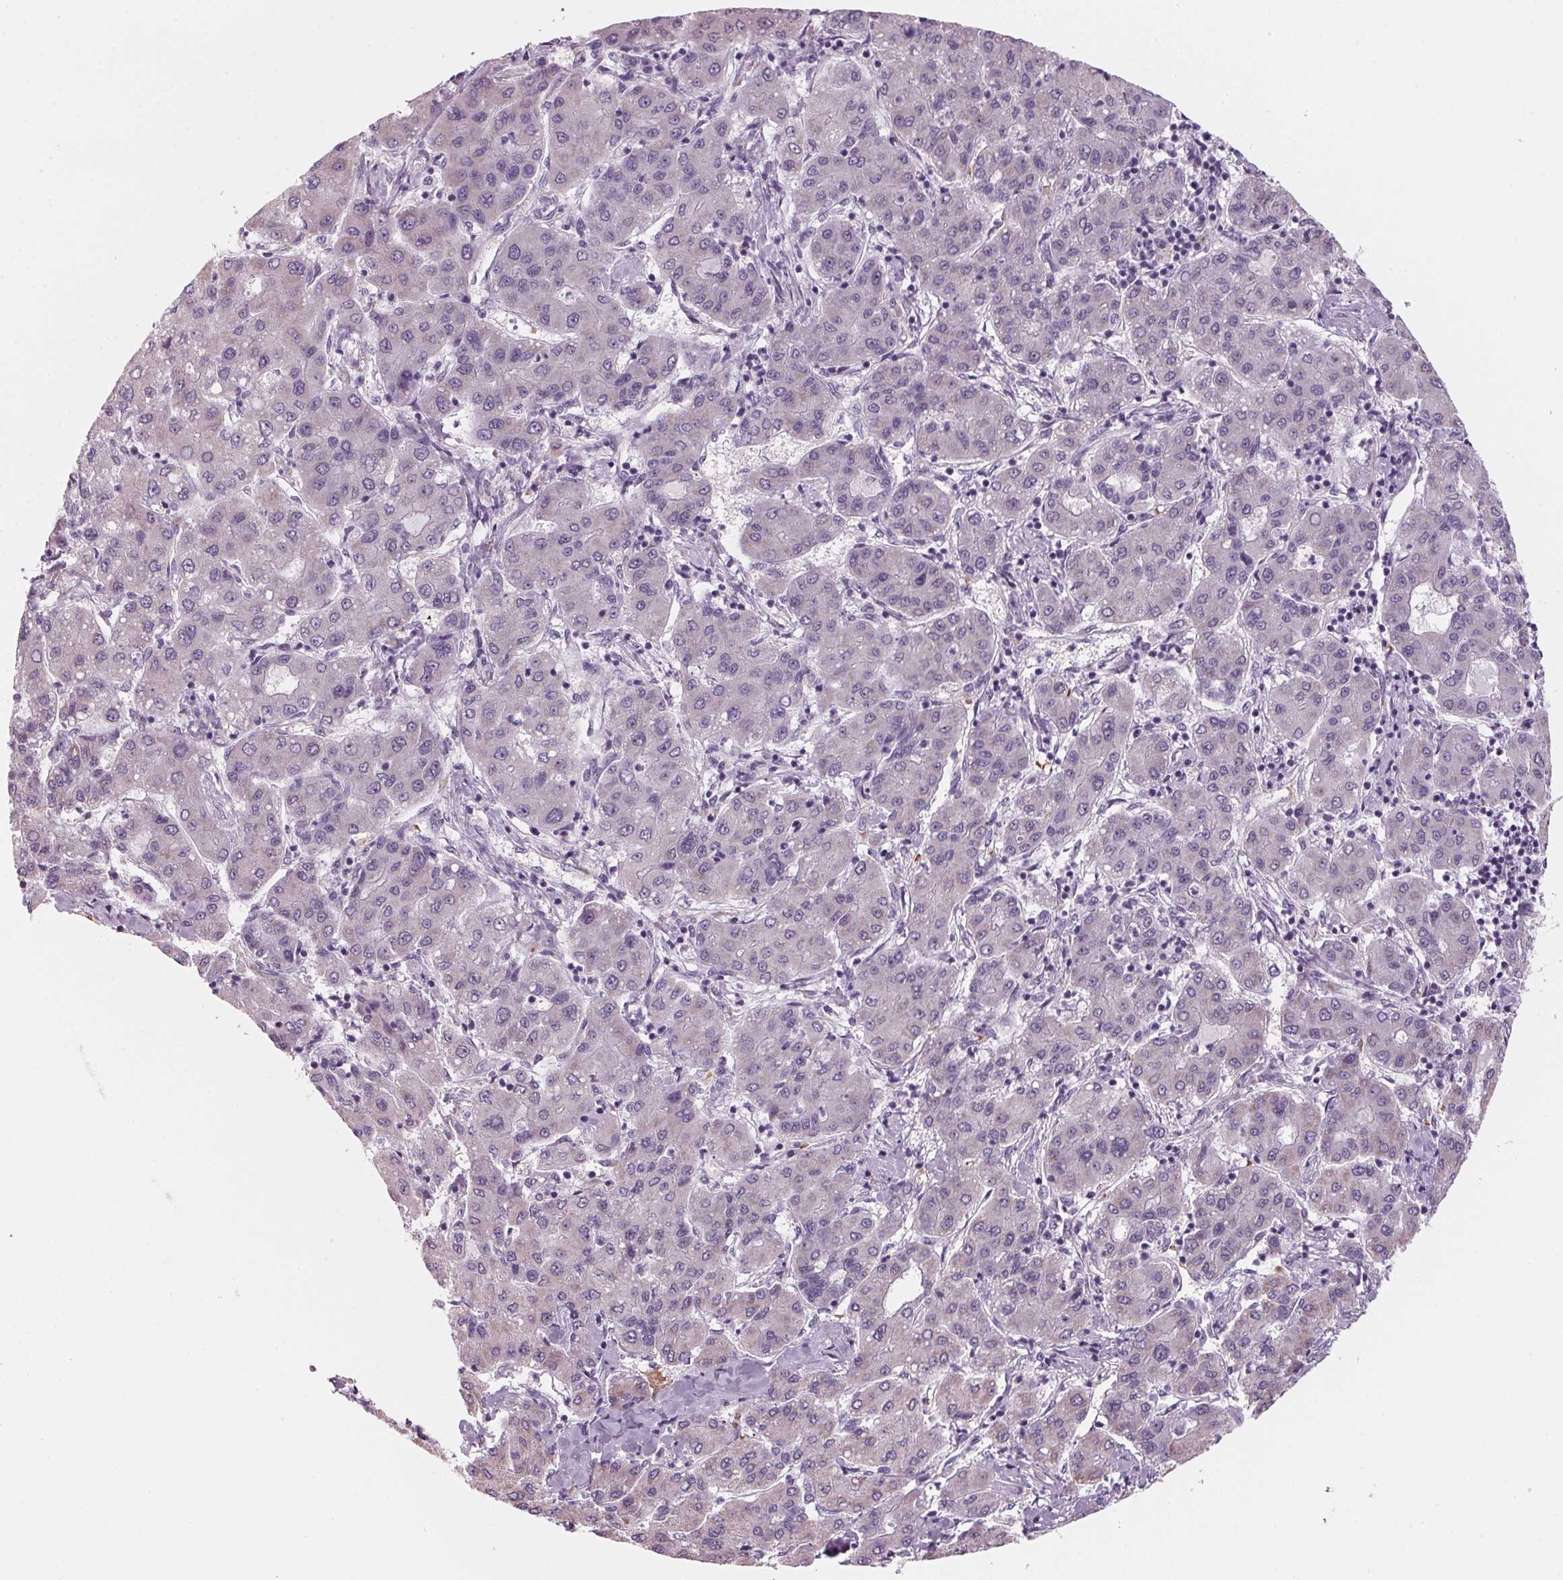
{"staining": {"intensity": "weak", "quantity": "<25%", "location": "cytoplasmic/membranous"}, "tissue": "liver cancer", "cell_type": "Tumor cells", "image_type": "cancer", "snomed": [{"axis": "morphology", "description": "Carcinoma, Hepatocellular, NOS"}, {"axis": "topography", "description": "Liver"}], "caption": "This is an immunohistochemistry (IHC) histopathology image of human liver cancer (hepatocellular carcinoma). There is no expression in tumor cells.", "gene": "DNTTIP2", "patient": {"sex": "male", "age": 65}}